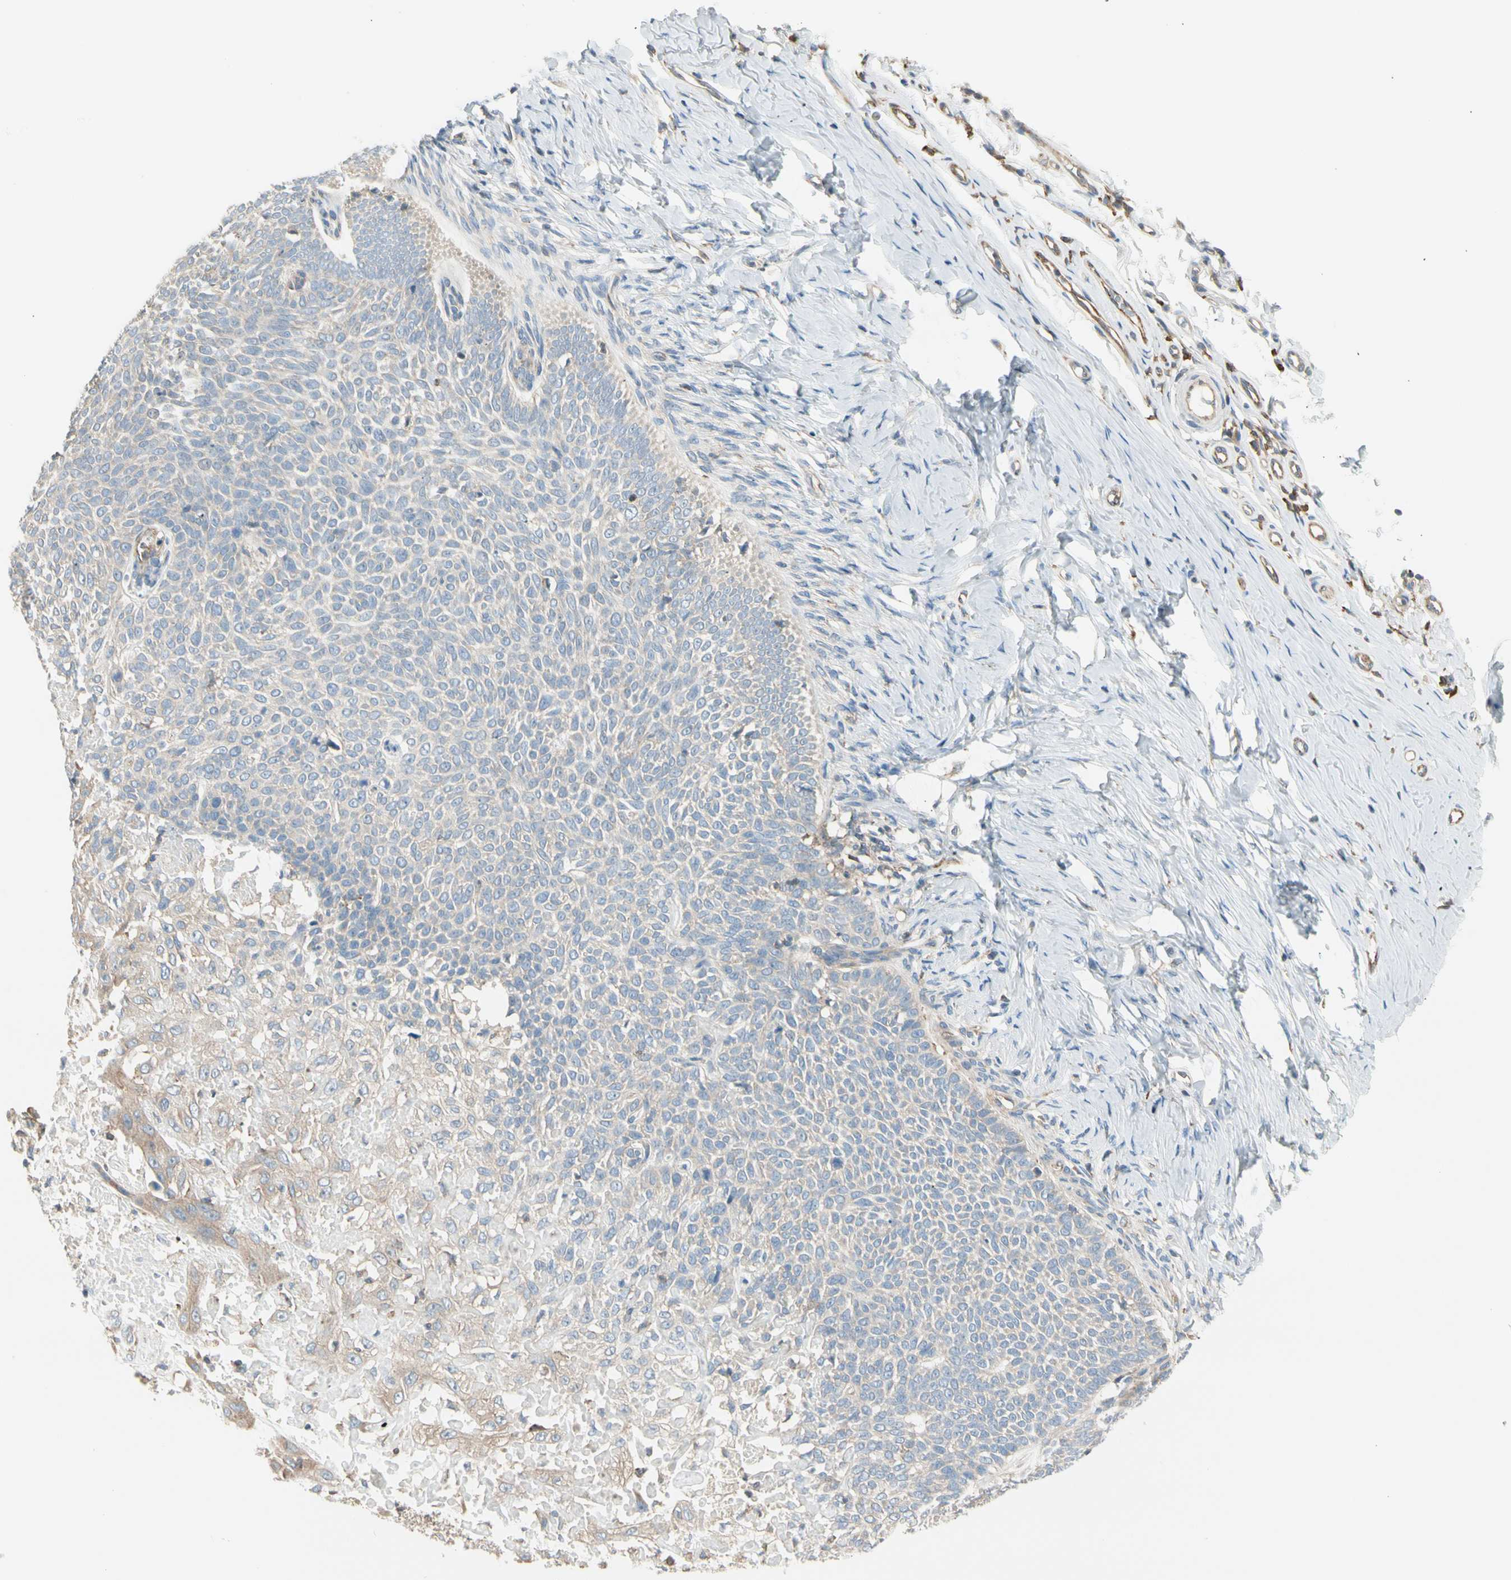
{"staining": {"intensity": "negative", "quantity": "none", "location": "none"}, "tissue": "skin cancer", "cell_type": "Tumor cells", "image_type": "cancer", "snomed": [{"axis": "morphology", "description": "Normal tissue, NOS"}, {"axis": "morphology", "description": "Basal cell carcinoma"}, {"axis": "topography", "description": "Skin"}], "caption": "Human skin basal cell carcinoma stained for a protein using immunohistochemistry (IHC) demonstrates no positivity in tumor cells.", "gene": "AGFG1", "patient": {"sex": "male", "age": 87}}